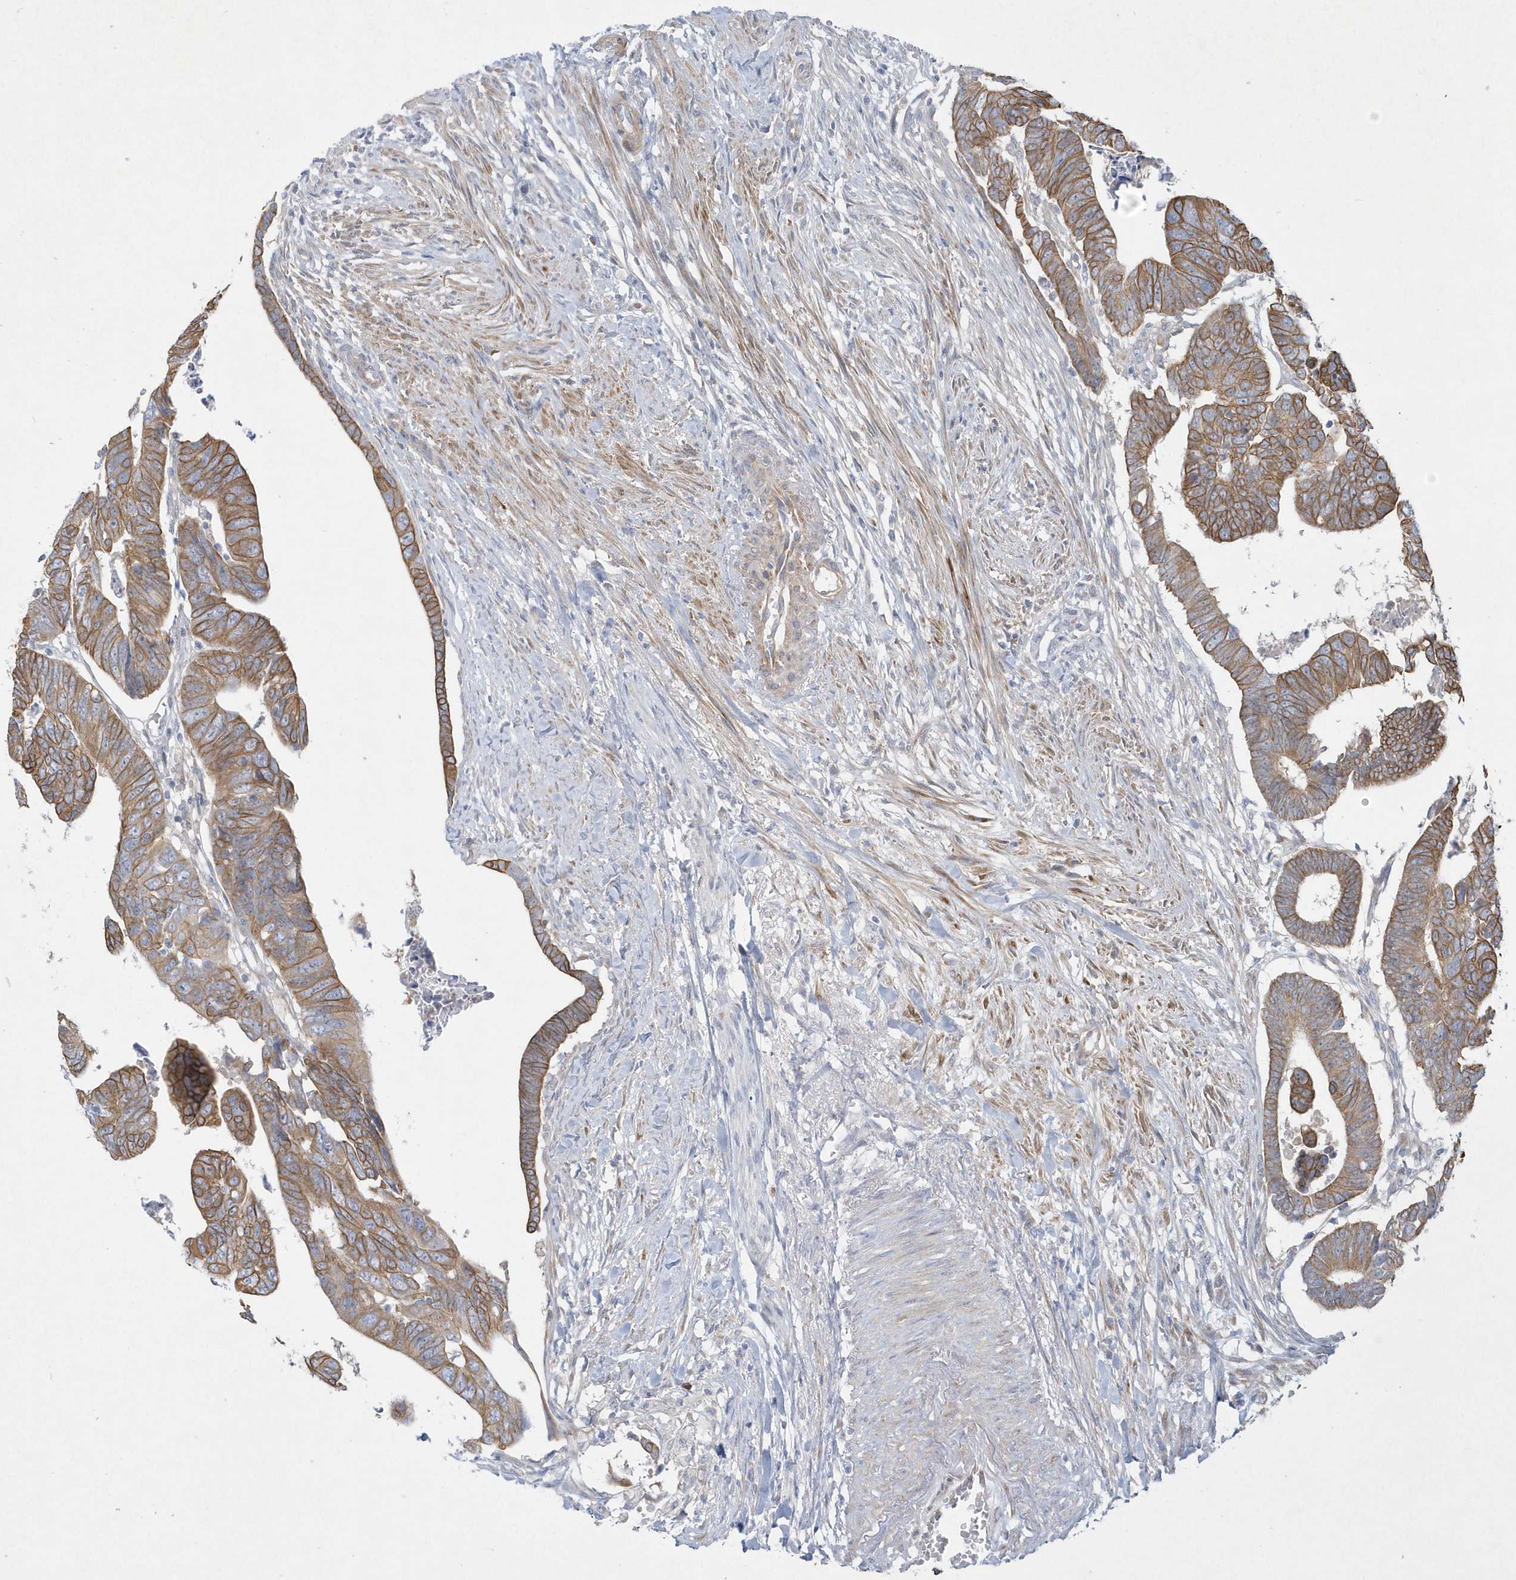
{"staining": {"intensity": "moderate", "quantity": ">75%", "location": "cytoplasmic/membranous"}, "tissue": "colorectal cancer", "cell_type": "Tumor cells", "image_type": "cancer", "snomed": [{"axis": "morphology", "description": "Adenocarcinoma, NOS"}, {"axis": "topography", "description": "Rectum"}], "caption": "Immunohistochemistry (DAB) staining of colorectal adenocarcinoma shows moderate cytoplasmic/membranous protein staining in about >75% of tumor cells. Immunohistochemistry (ihc) stains the protein of interest in brown and the nuclei are stained blue.", "gene": "LARS1", "patient": {"sex": "female", "age": 65}}